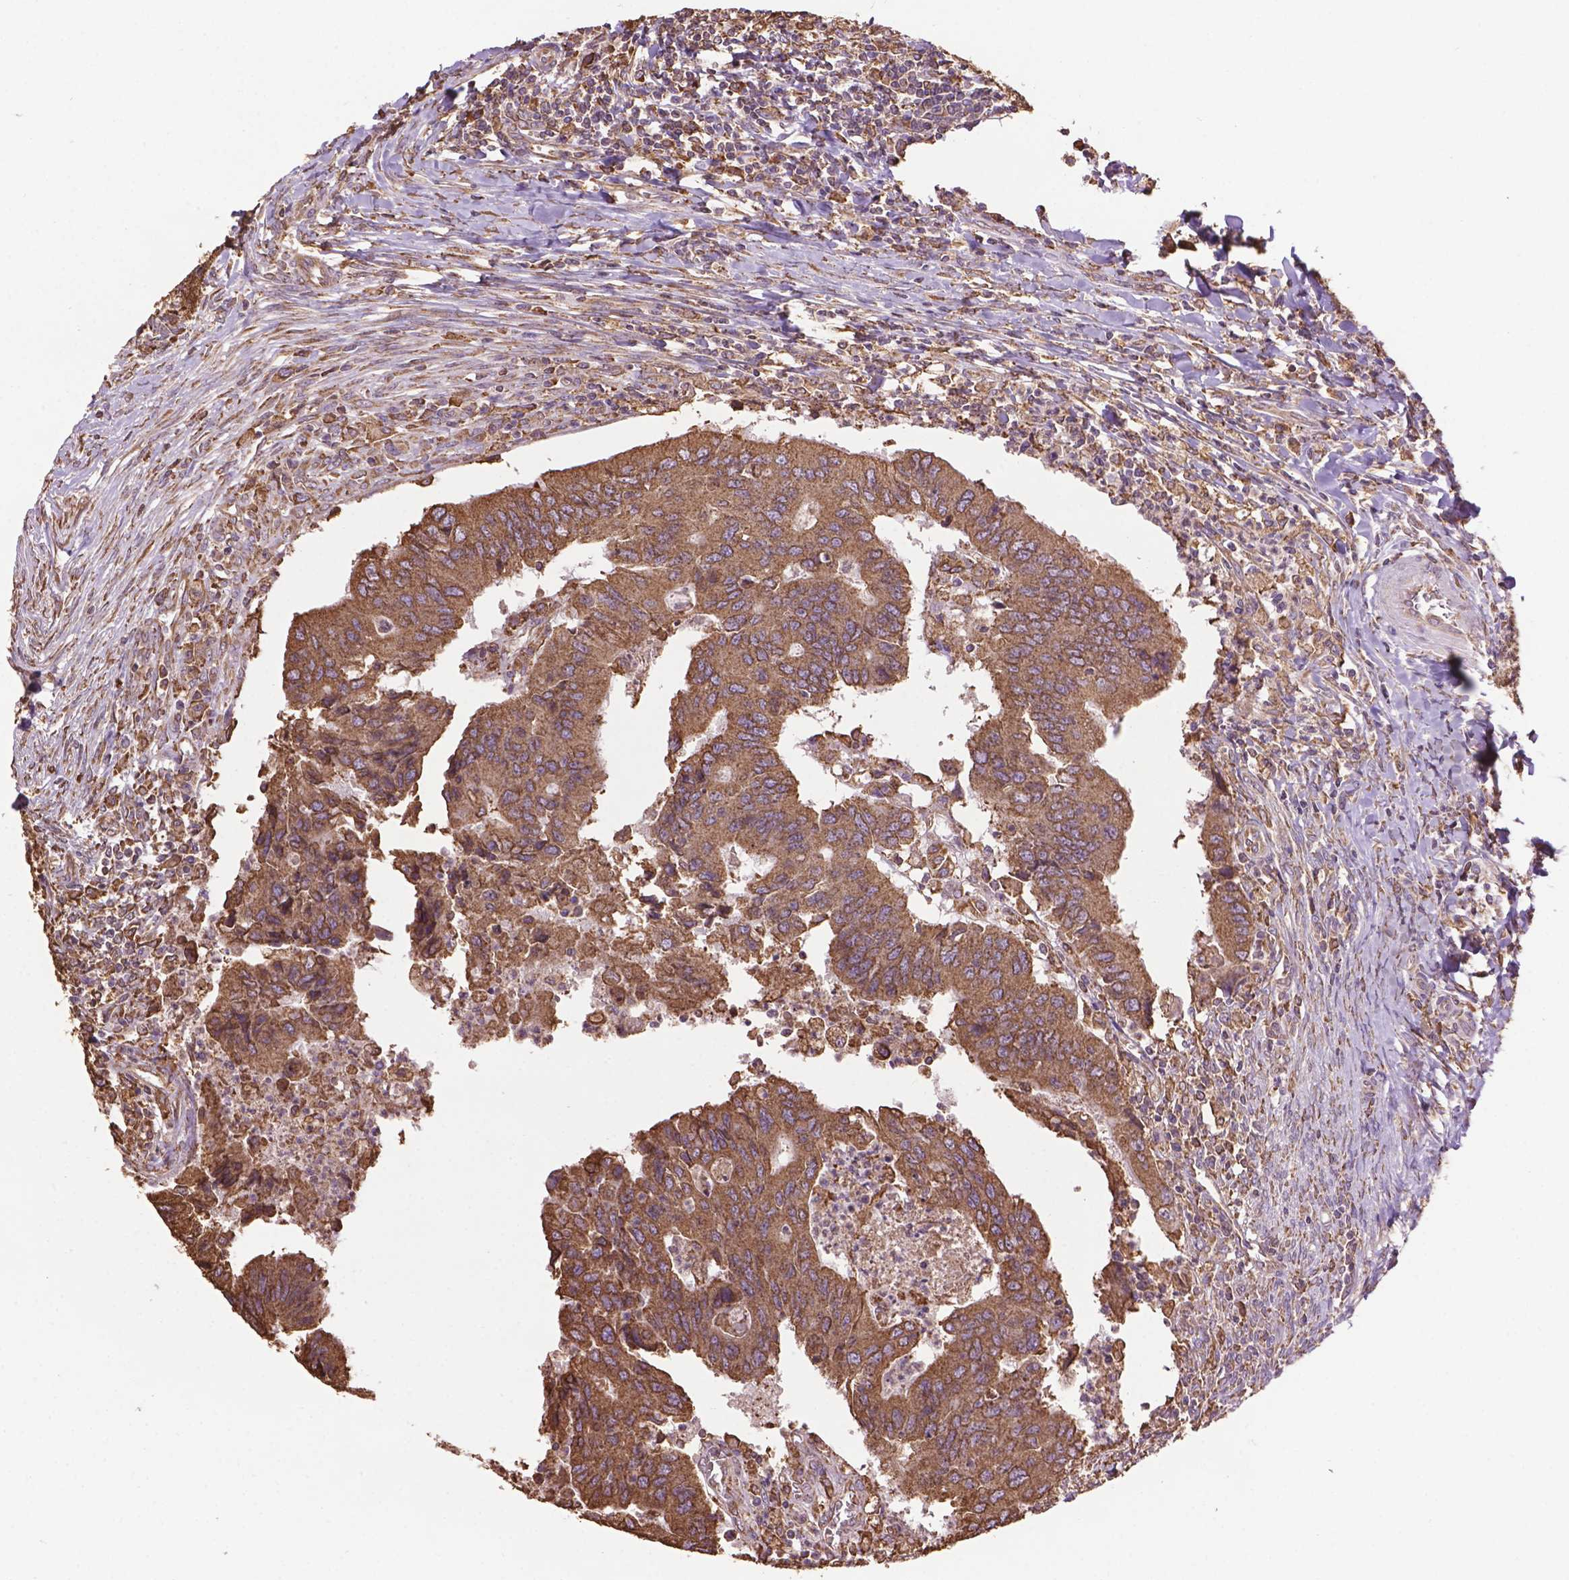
{"staining": {"intensity": "moderate", "quantity": ">75%", "location": "cytoplasmic/membranous"}, "tissue": "colorectal cancer", "cell_type": "Tumor cells", "image_type": "cancer", "snomed": [{"axis": "morphology", "description": "Adenocarcinoma, NOS"}, {"axis": "topography", "description": "Colon"}], "caption": "An immunohistochemistry (IHC) photomicrograph of neoplastic tissue is shown. Protein staining in brown labels moderate cytoplasmic/membranous positivity in adenocarcinoma (colorectal) within tumor cells.", "gene": "PPP2R5E", "patient": {"sex": "female", "age": 67}}